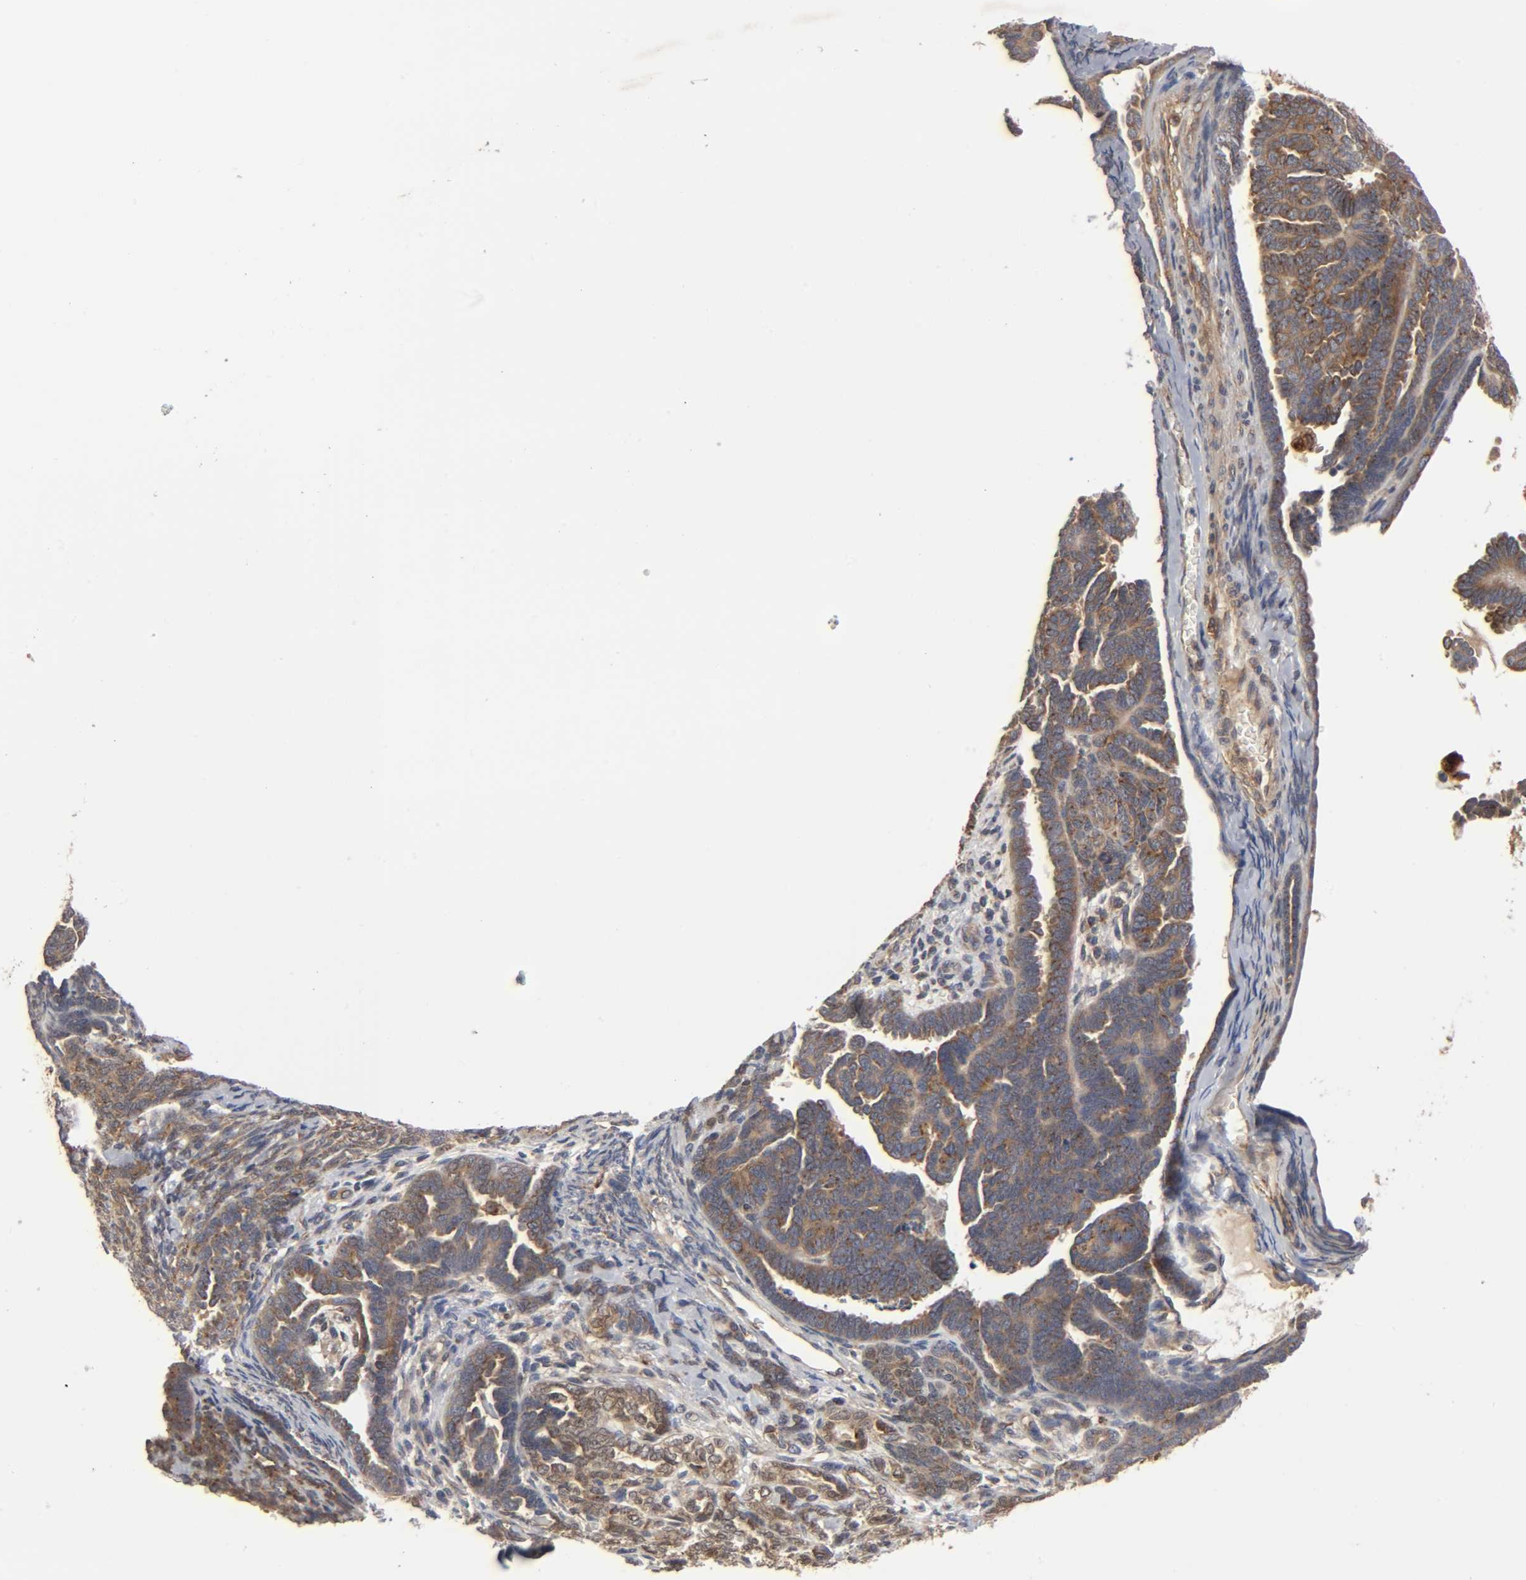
{"staining": {"intensity": "moderate", "quantity": ">75%", "location": "cytoplasmic/membranous"}, "tissue": "endometrial cancer", "cell_type": "Tumor cells", "image_type": "cancer", "snomed": [{"axis": "morphology", "description": "Neoplasm, malignant, NOS"}, {"axis": "topography", "description": "Endometrium"}], "caption": "IHC image of neoplastic tissue: human endometrial neoplasm (malignant) stained using immunohistochemistry (IHC) displays medium levels of moderate protein expression localized specifically in the cytoplasmic/membranous of tumor cells, appearing as a cytoplasmic/membranous brown color.", "gene": "GNPTG", "patient": {"sex": "female", "age": 74}}